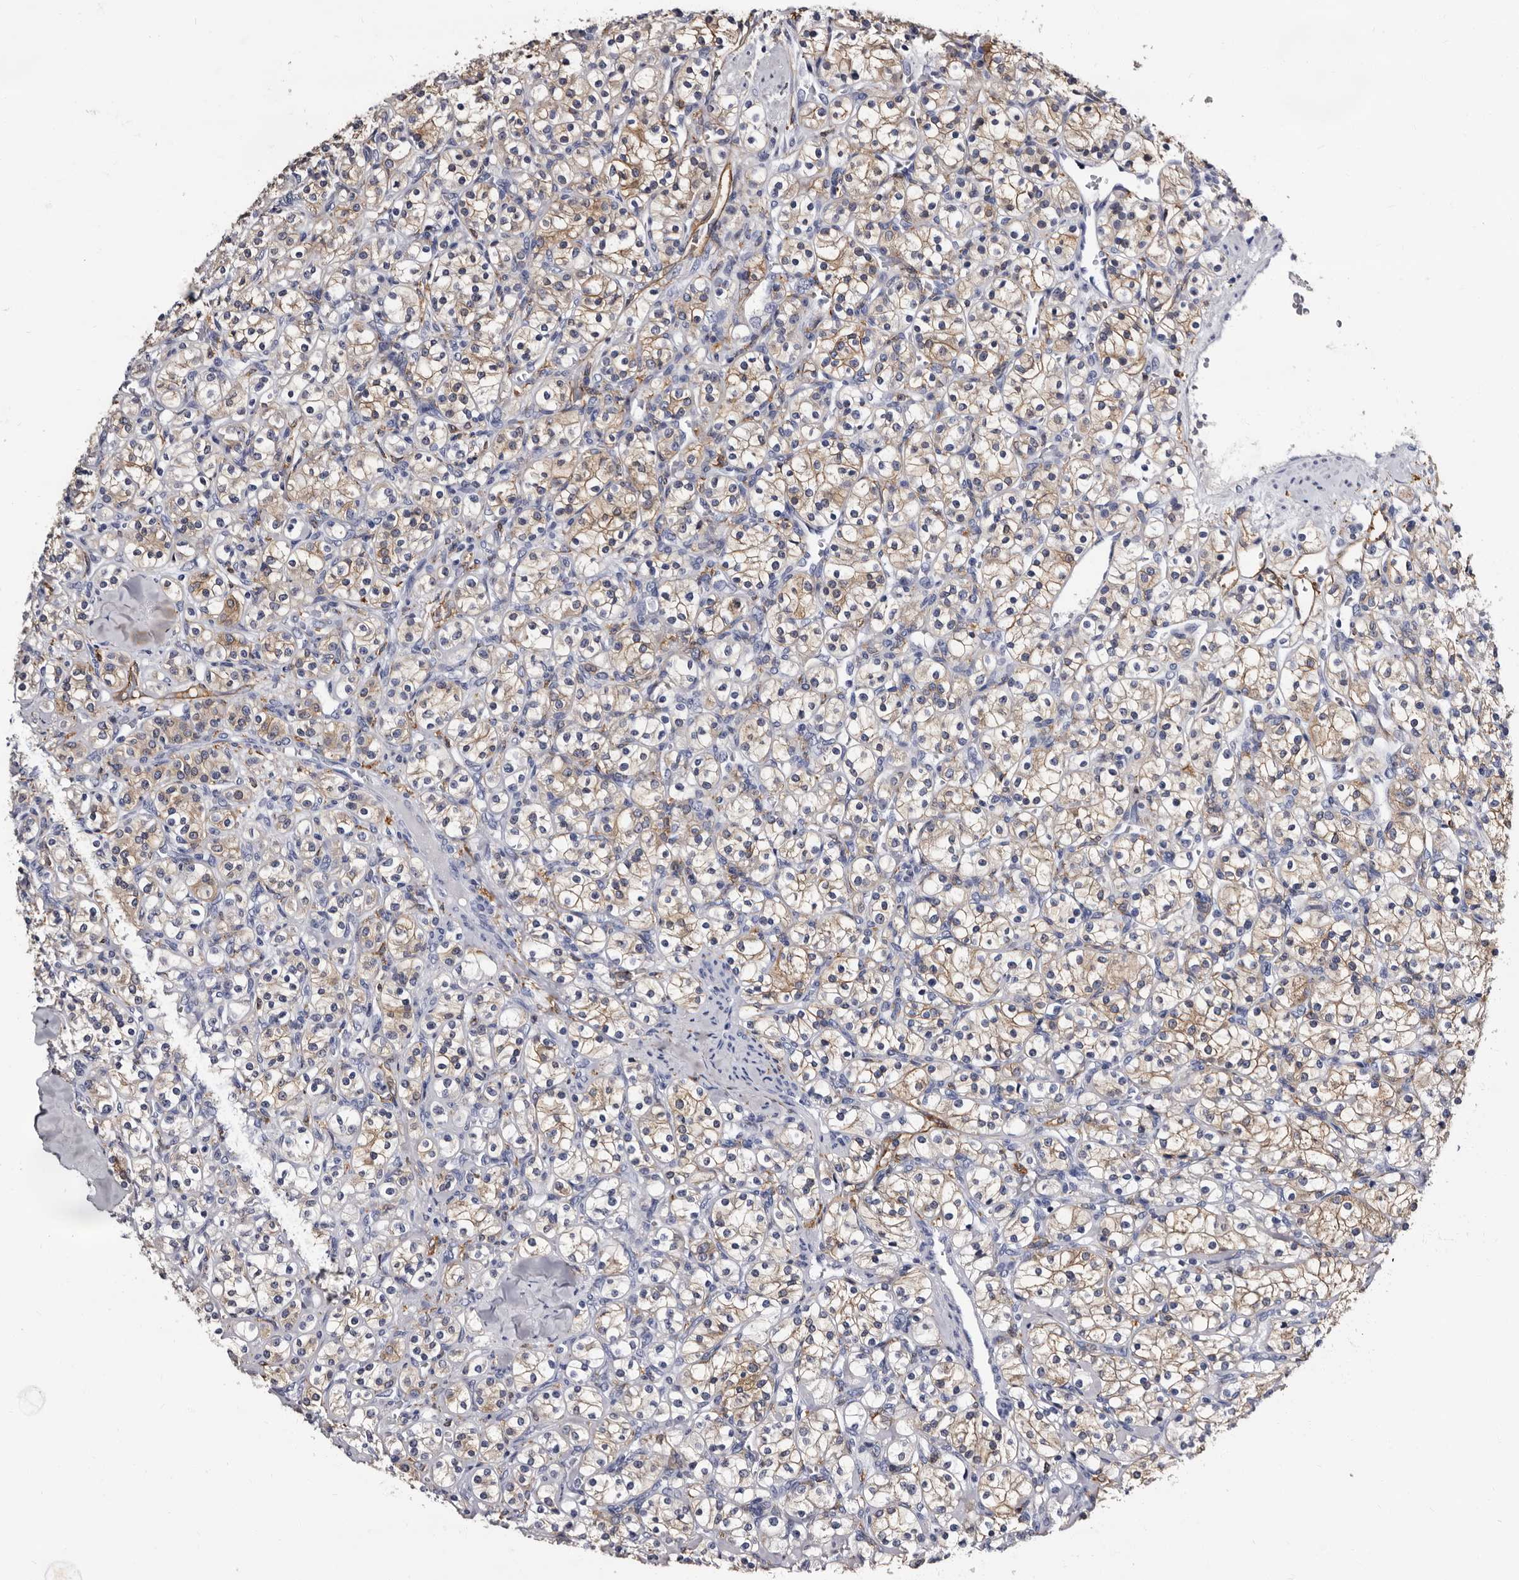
{"staining": {"intensity": "moderate", "quantity": ">75%", "location": "cytoplasmic/membranous"}, "tissue": "renal cancer", "cell_type": "Tumor cells", "image_type": "cancer", "snomed": [{"axis": "morphology", "description": "Adenocarcinoma, NOS"}, {"axis": "topography", "description": "Kidney"}], "caption": "A high-resolution micrograph shows IHC staining of renal cancer, which shows moderate cytoplasmic/membranous staining in about >75% of tumor cells.", "gene": "EPB41L3", "patient": {"sex": "male", "age": 77}}